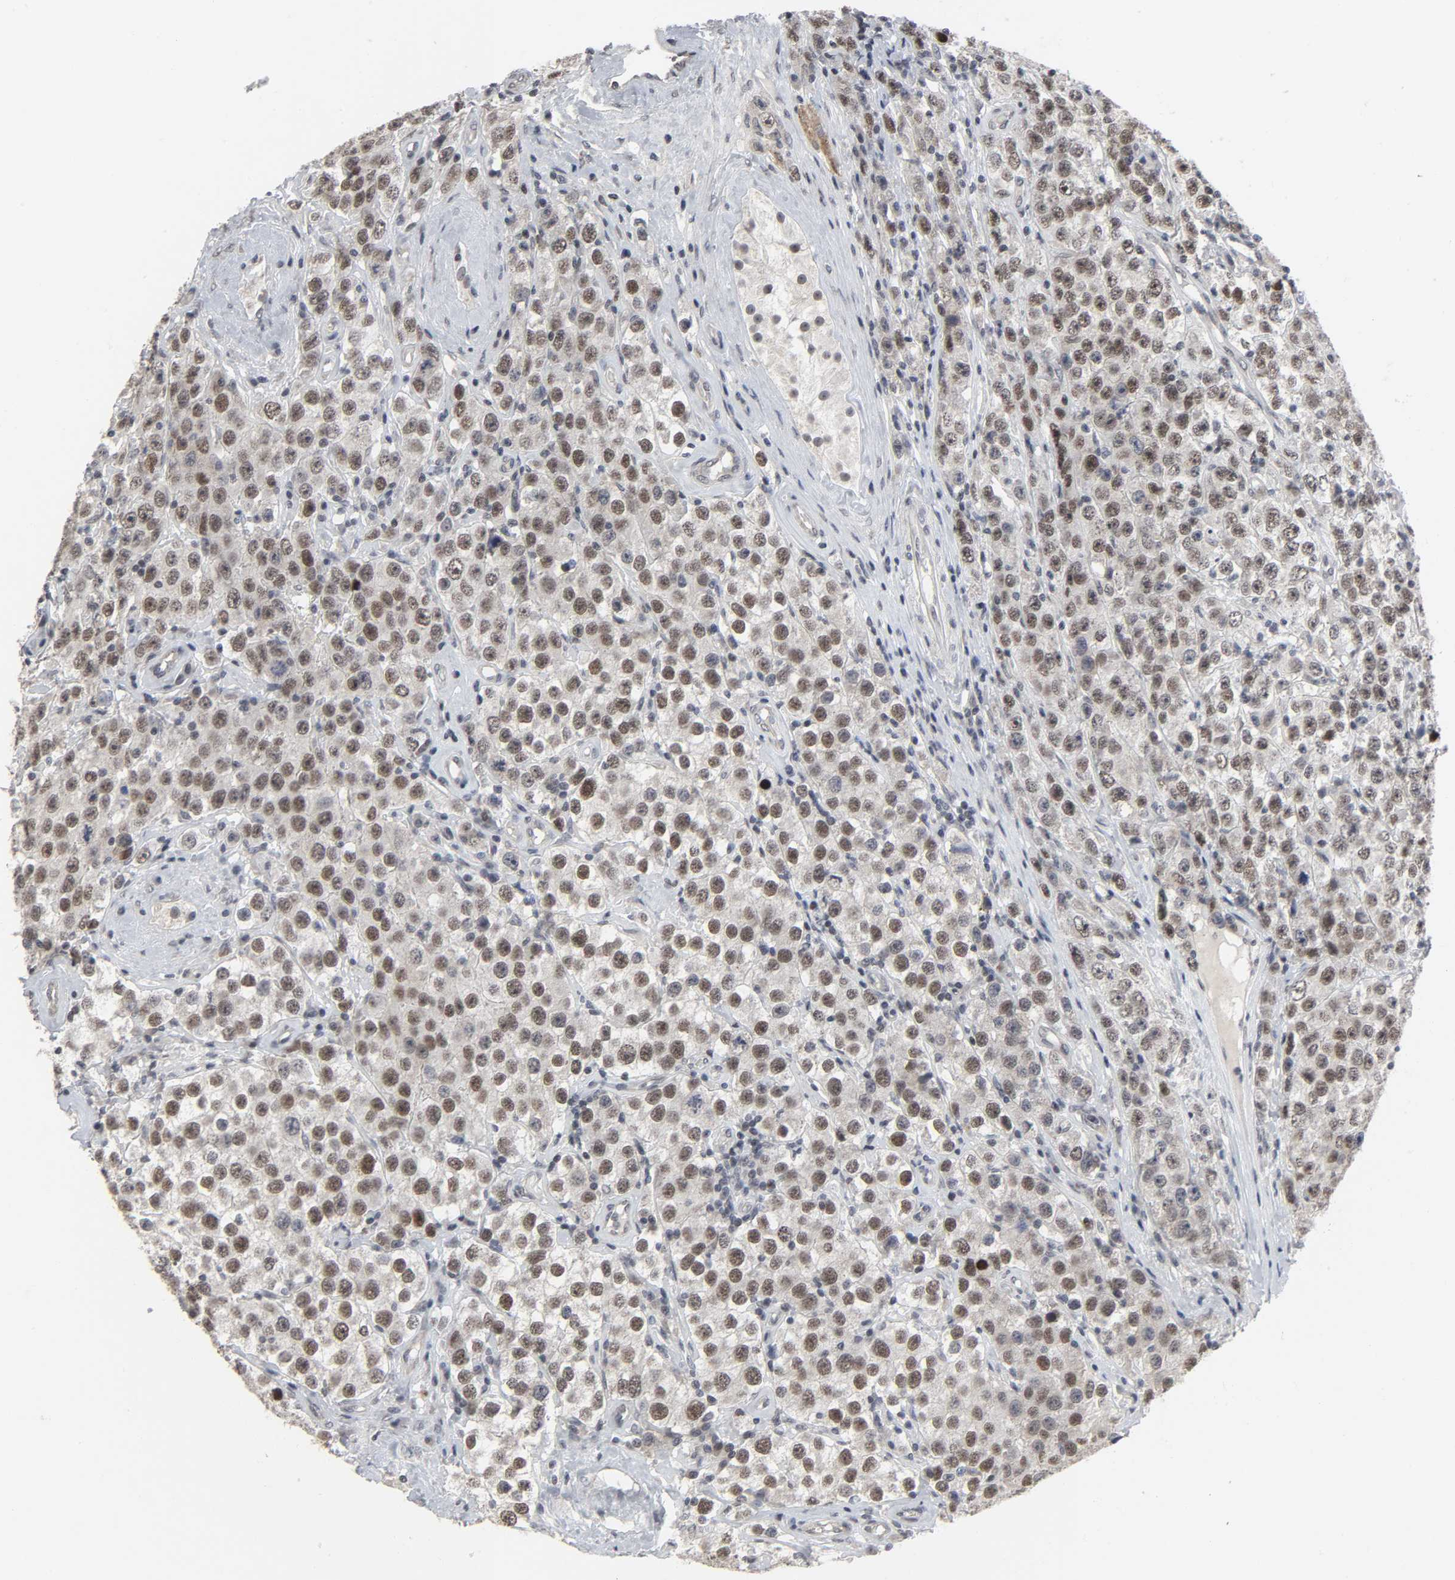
{"staining": {"intensity": "strong", "quantity": "25%-75%", "location": "nuclear"}, "tissue": "testis cancer", "cell_type": "Tumor cells", "image_type": "cancer", "snomed": [{"axis": "morphology", "description": "Seminoma, NOS"}, {"axis": "topography", "description": "Testis"}], "caption": "The photomicrograph displays immunohistochemical staining of testis cancer. There is strong nuclear positivity is appreciated in approximately 25%-75% of tumor cells.", "gene": "MUC1", "patient": {"sex": "male", "age": 52}}